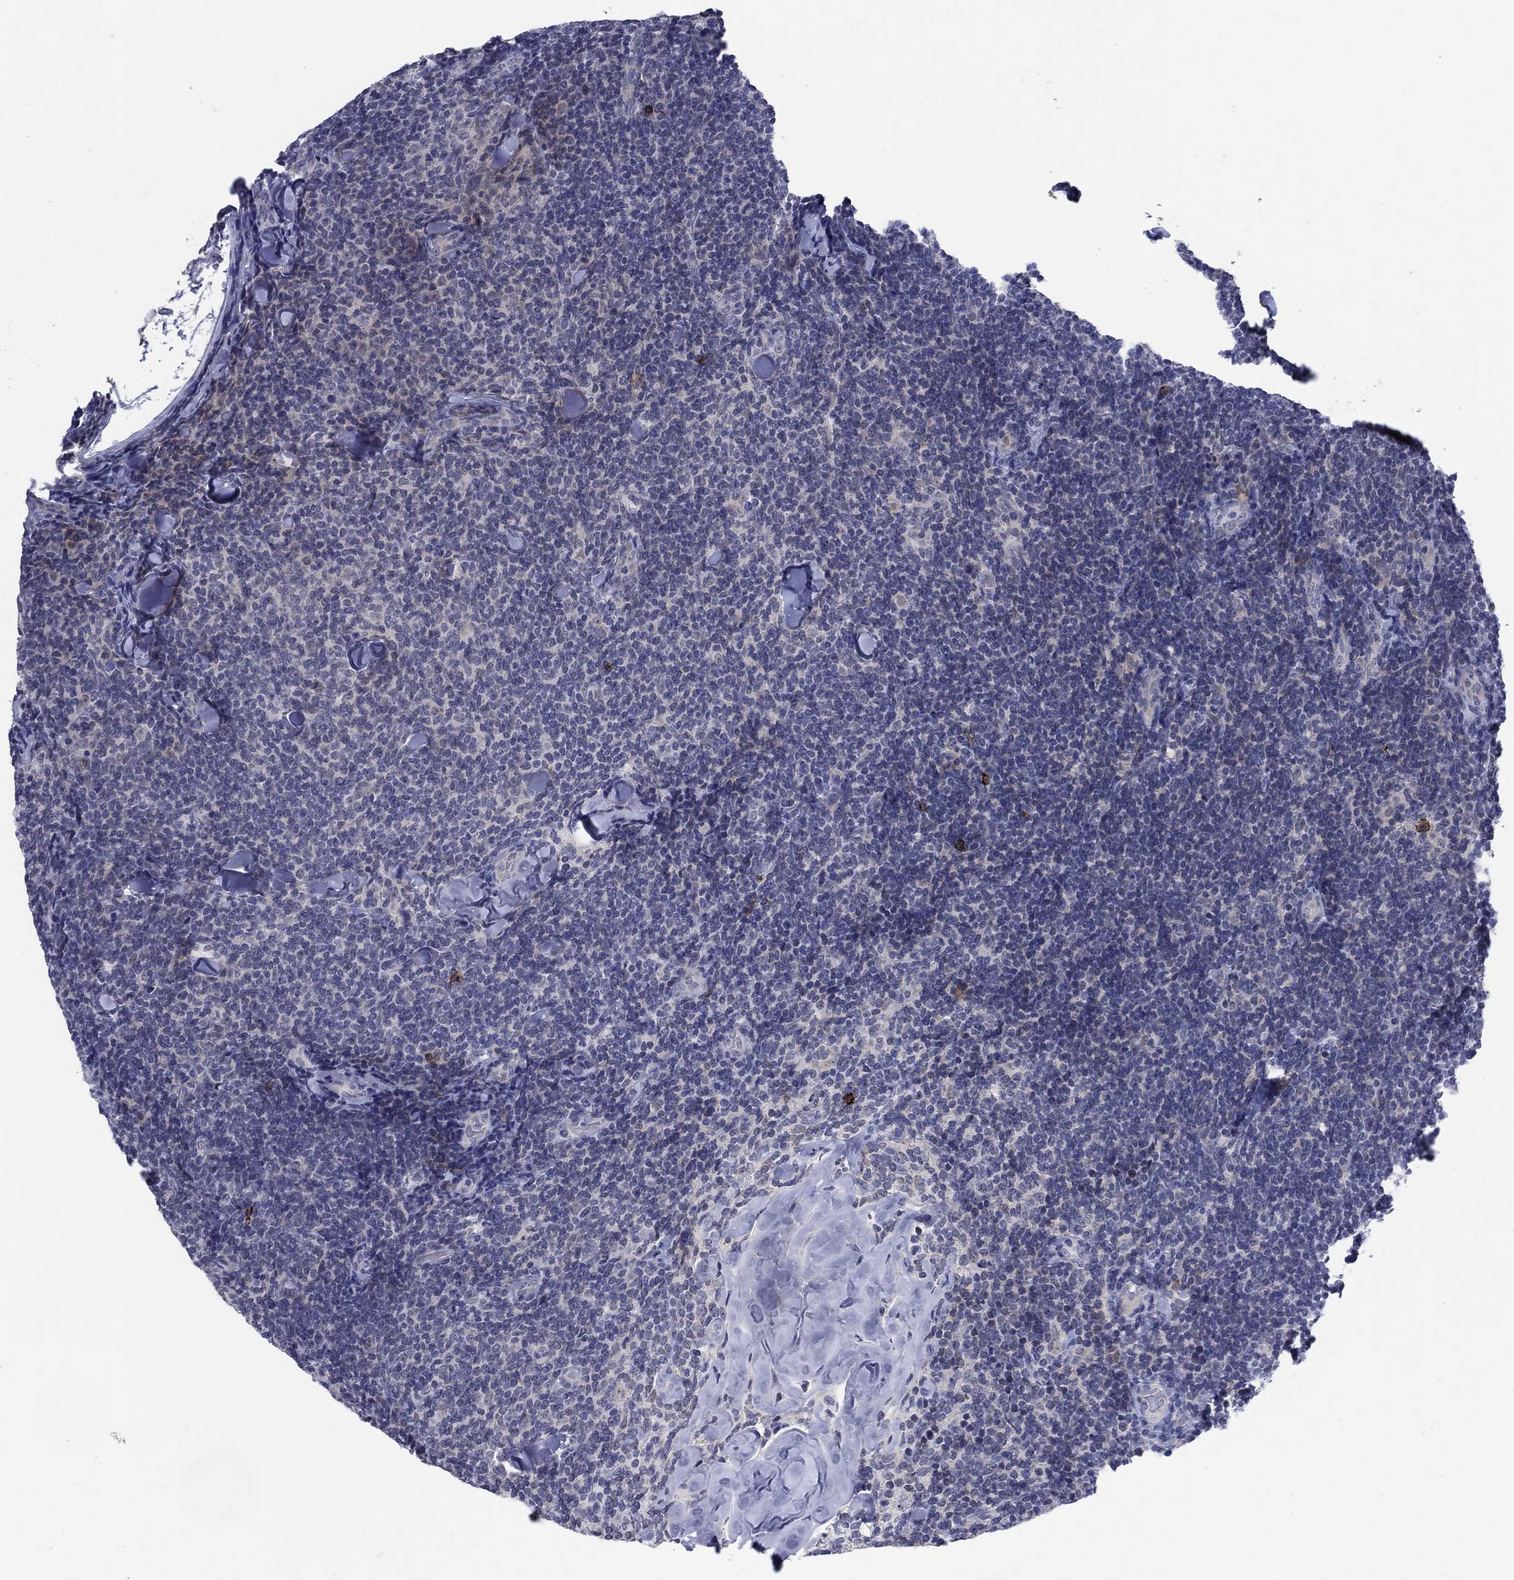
{"staining": {"intensity": "negative", "quantity": "none", "location": "none"}, "tissue": "lymphoma", "cell_type": "Tumor cells", "image_type": "cancer", "snomed": [{"axis": "morphology", "description": "Malignant lymphoma, non-Hodgkin's type, Low grade"}, {"axis": "topography", "description": "Lymph node"}], "caption": "Immunohistochemistry (IHC) histopathology image of human low-grade malignant lymphoma, non-Hodgkin's type stained for a protein (brown), which exhibits no expression in tumor cells. (DAB (3,3'-diaminobenzidine) immunohistochemistry with hematoxylin counter stain).", "gene": "SDC1", "patient": {"sex": "female", "age": 56}}